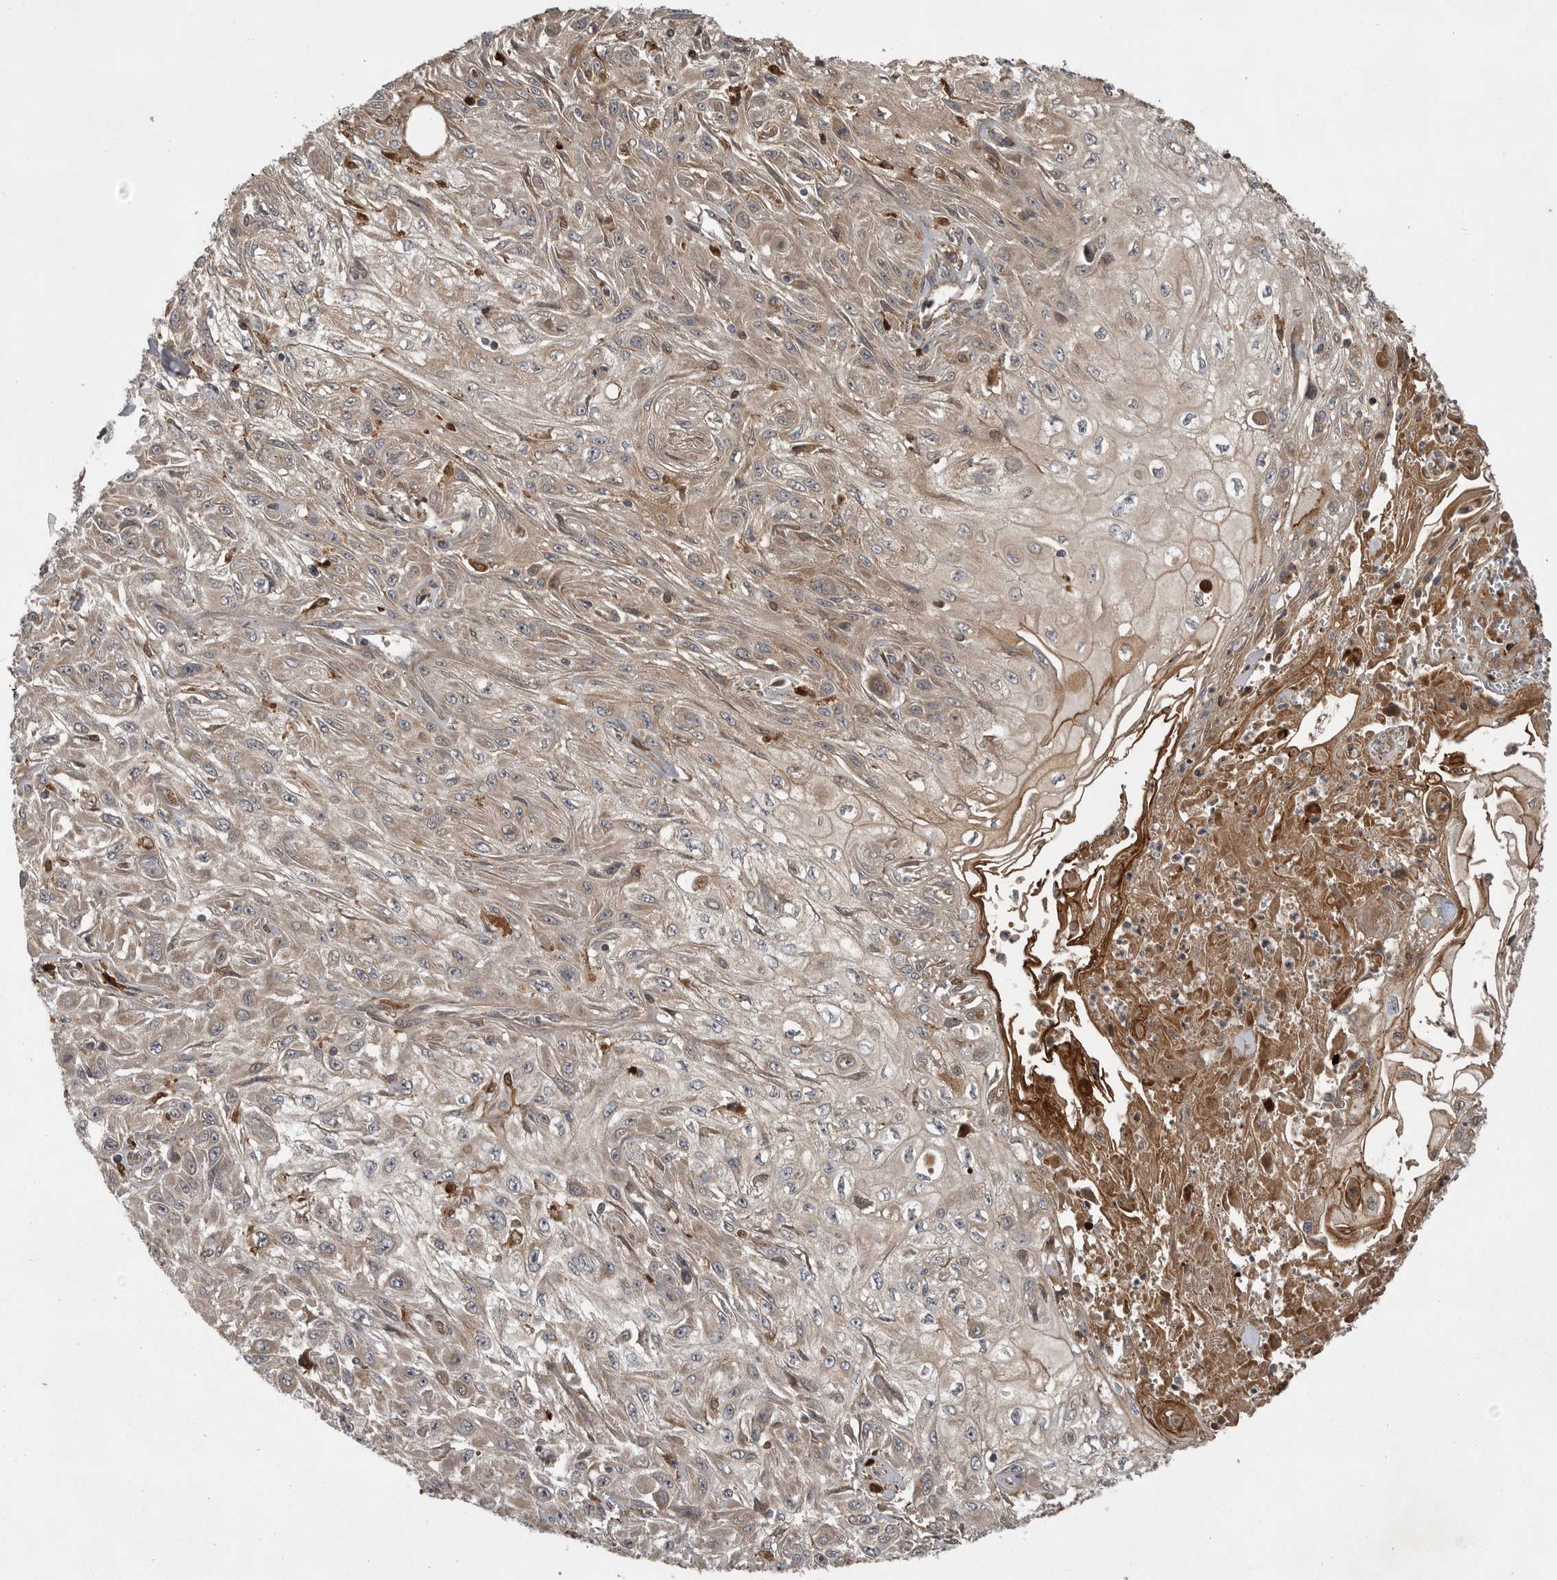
{"staining": {"intensity": "weak", "quantity": "25%-75%", "location": "cytoplasmic/membranous"}, "tissue": "skin cancer", "cell_type": "Tumor cells", "image_type": "cancer", "snomed": [{"axis": "morphology", "description": "Squamous cell carcinoma, NOS"}, {"axis": "morphology", "description": "Squamous cell carcinoma, metastatic, NOS"}, {"axis": "topography", "description": "Skin"}, {"axis": "topography", "description": "Lymph node"}], "caption": "IHC staining of skin cancer, which demonstrates low levels of weak cytoplasmic/membranous expression in approximately 25%-75% of tumor cells indicating weak cytoplasmic/membranous protein positivity. The staining was performed using DAB (3,3'-diaminobenzidine) (brown) for protein detection and nuclei were counterstained in hematoxylin (blue).", "gene": "GPR31", "patient": {"sex": "male", "age": 75}}